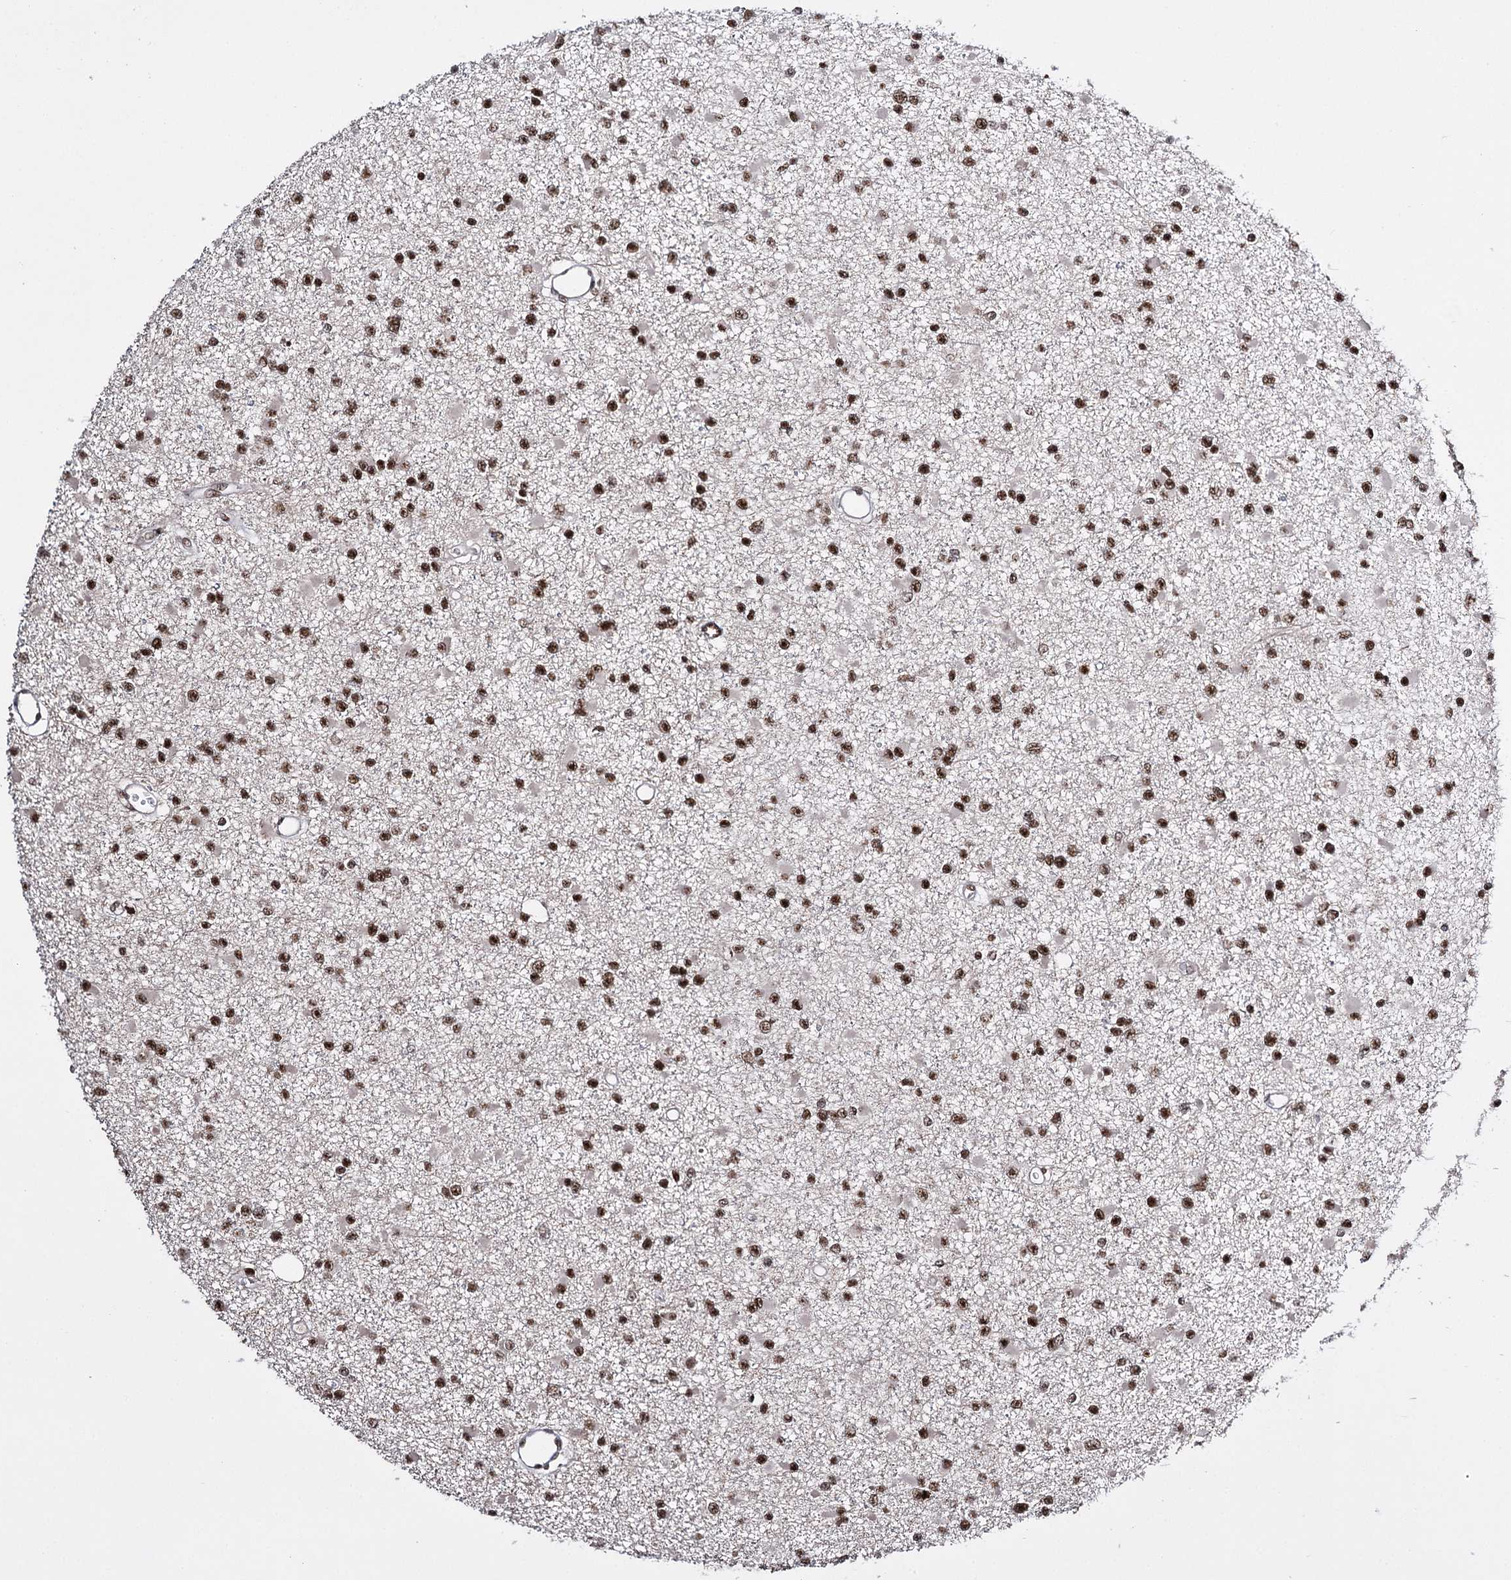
{"staining": {"intensity": "strong", "quantity": ">75%", "location": "nuclear"}, "tissue": "glioma", "cell_type": "Tumor cells", "image_type": "cancer", "snomed": [{"axis": "morphology", "description": "Glioma, malignant, Low grade"}, {"axis": "topography", "description": "Brain"}], "caption": "Tumor cells display strong nuclear staining in approximately >75% of cells in glioma.", "gene": "PRPF40A", "patient": {"sex": "female", "age": 22}}